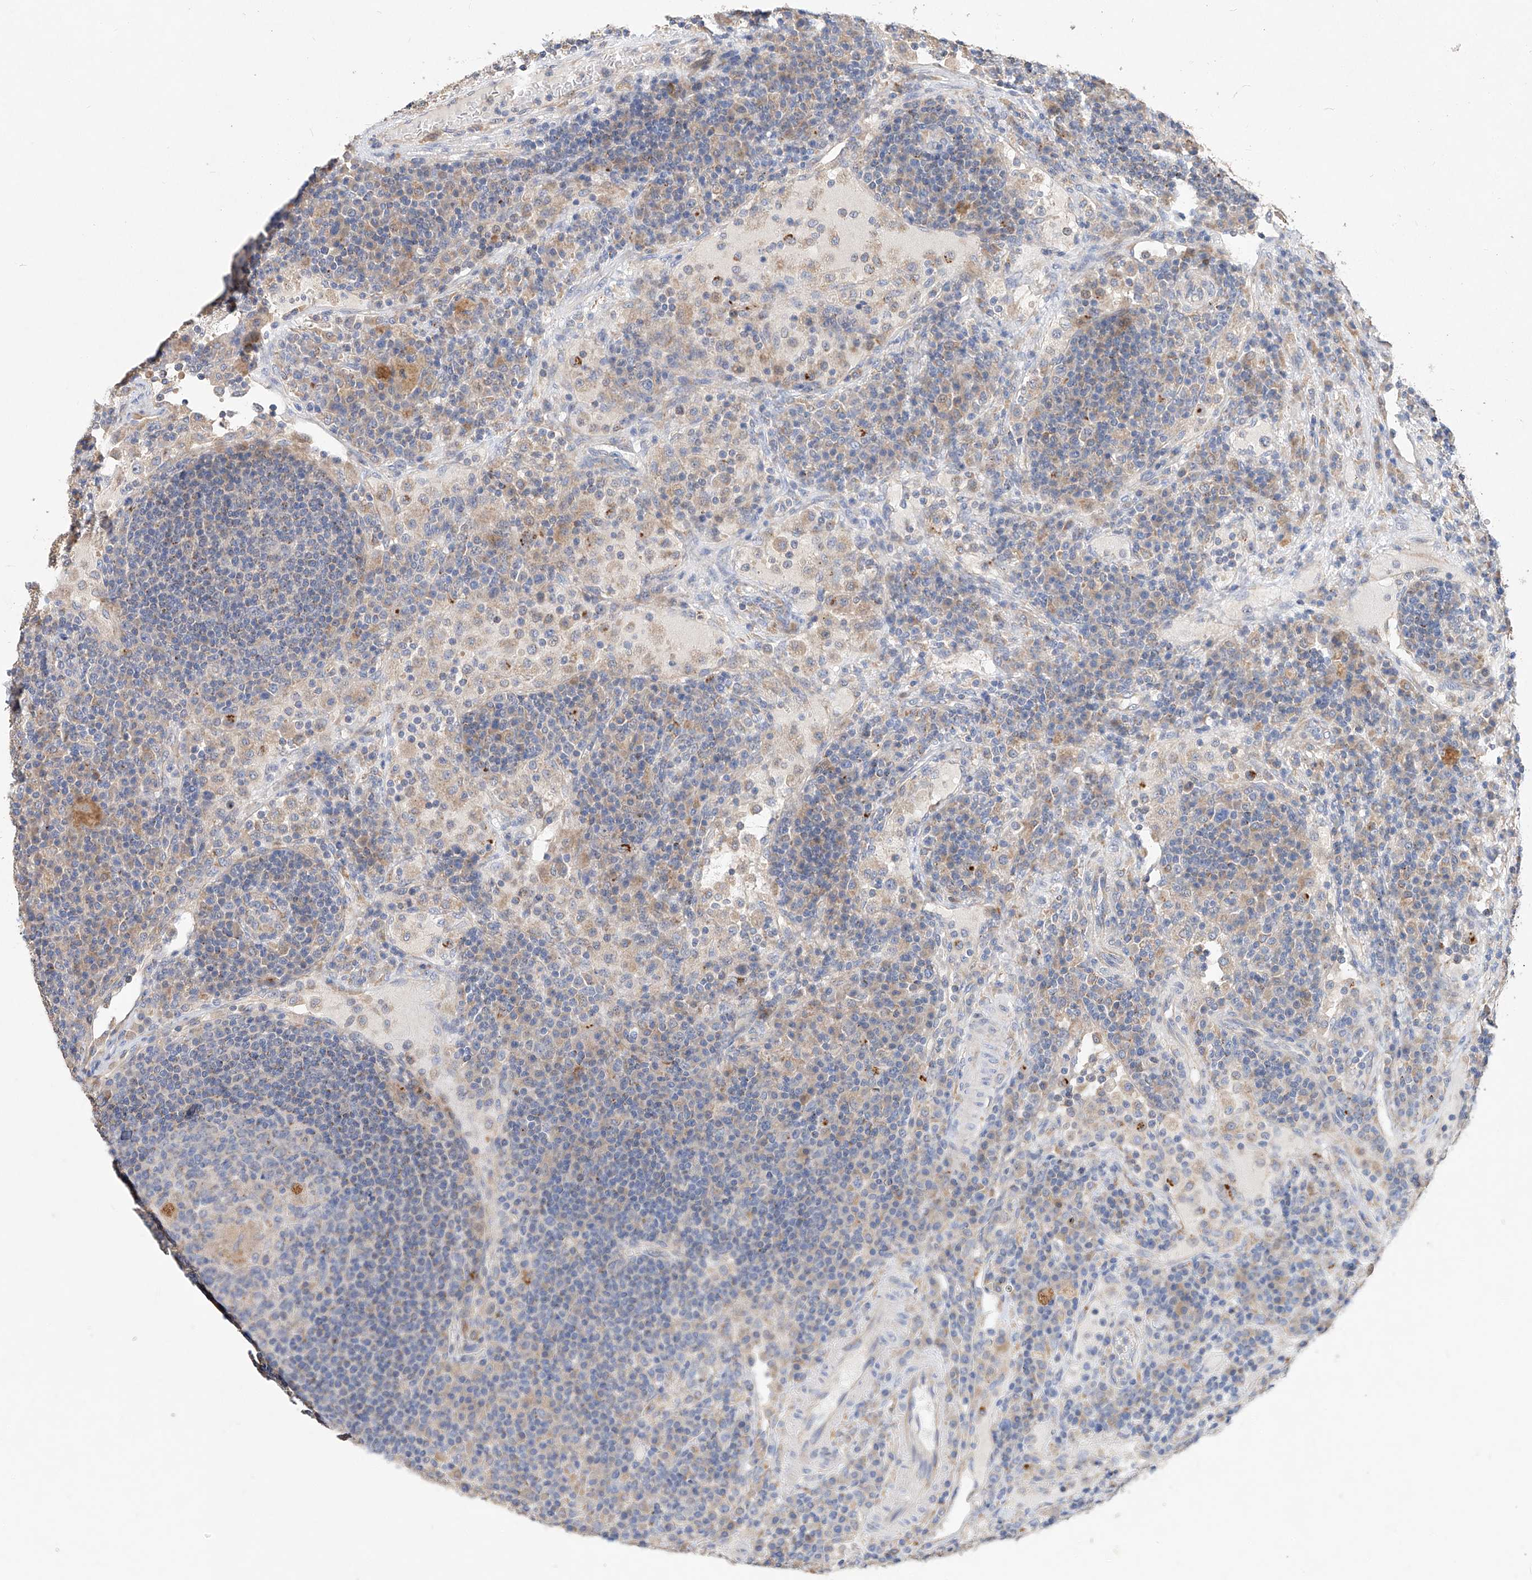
{"staining": {"intensity": "negative", "quantity": "none", "location": "none"}, "tissue": "lymph node", "cell_type": "Germinal center cells", "image_type": "normal", "snomed": [{"axis": "morphology", "description": "Normal tissue, NOS"}, {"axis": "topography", "description": "Lymph node"}], "caption": "An image of lymph node stained for a protein reveals no brown staining in germinal center cells.", "gene": "AMD1", "patient": {"sex": "female", "age": 53}}